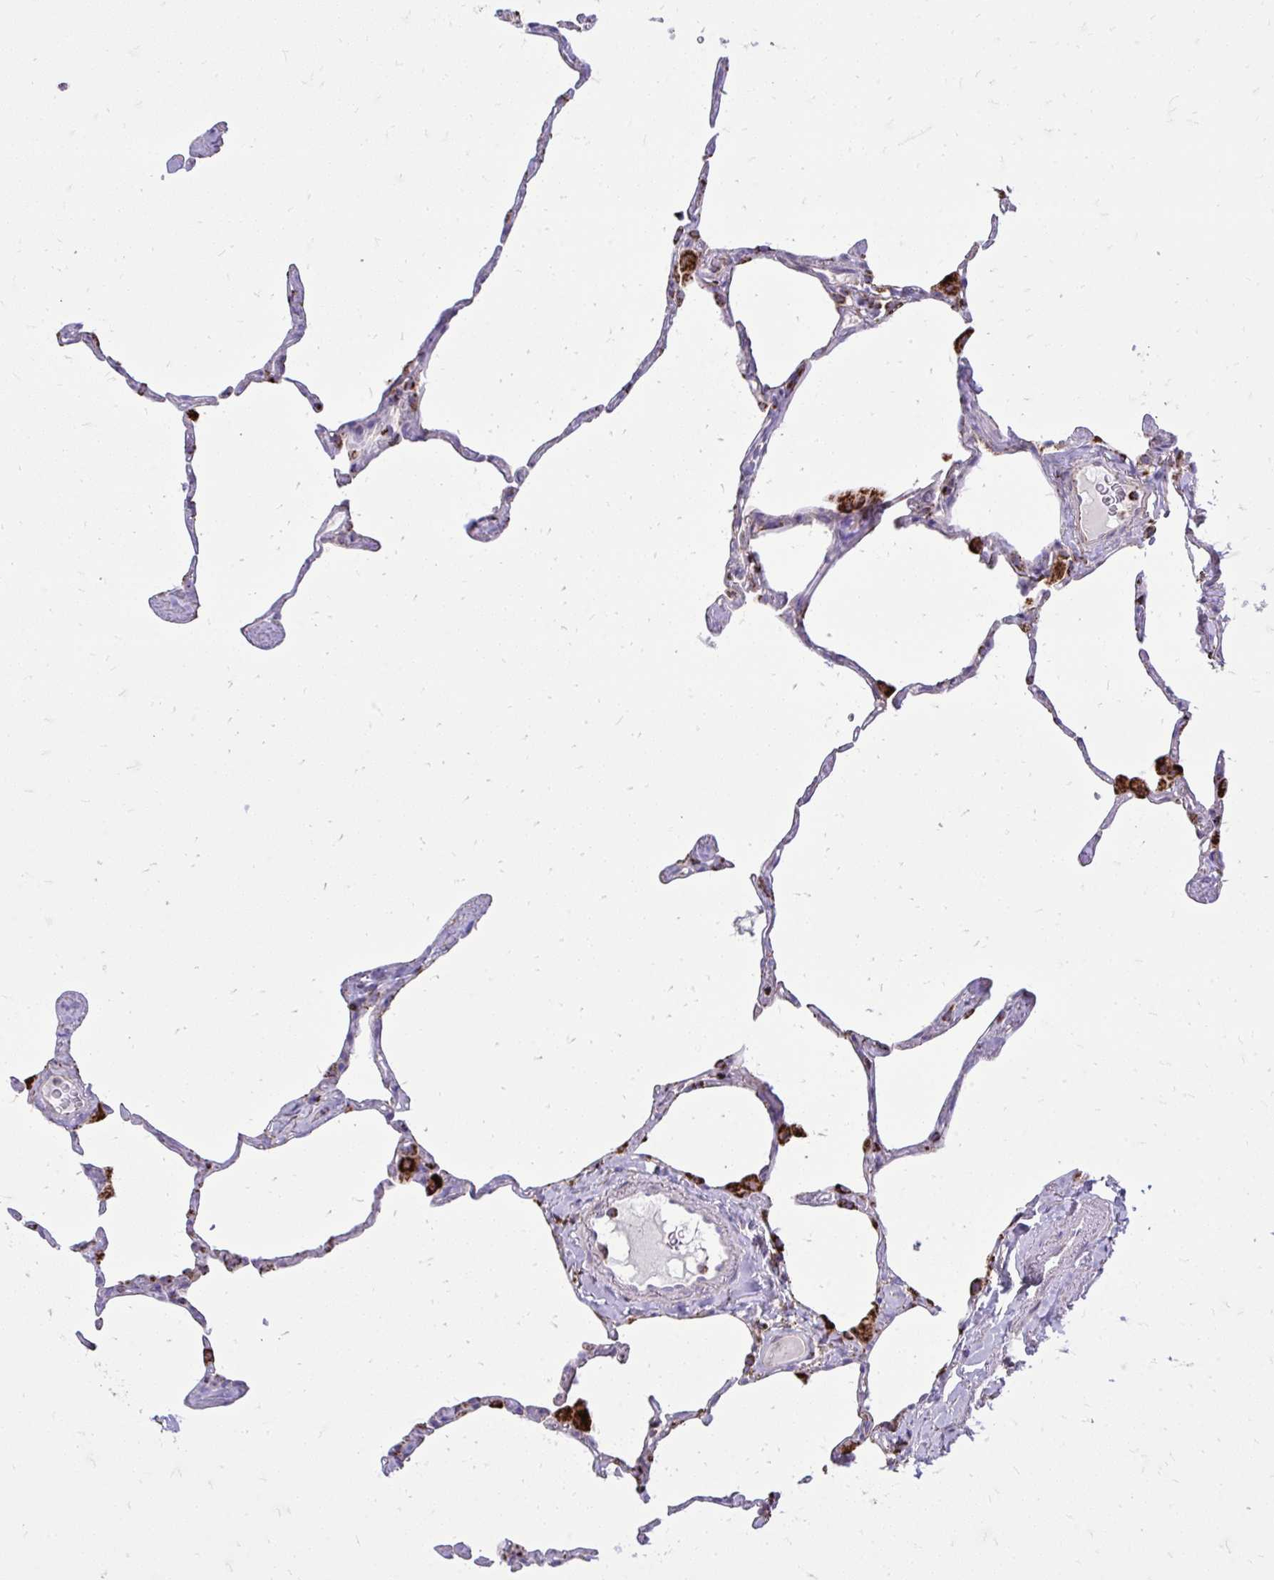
{"staining": {"intensity": "strong", "quantity": "<25%", "location": "cytoplasmic/membranous"}, "tissue": "lung", "cell_type": "Alveolar cells", "image_type": "normal", "snomed": [{"axis": "morphology", "description": "Normal tissue, NOS"}, {"axis": "topography", "description": "Lung"}], "caption": "An image of lung stained for a protein displays strong cytoplasmic/membranous brown staining in alveolar cells. The staining was performed using DAB, with brown indicating positive protein expression. Nuclei are stained blue with hematoxylin.", "gene": "SPTBN2", "patient": {"sex": "male", "age": 65}}